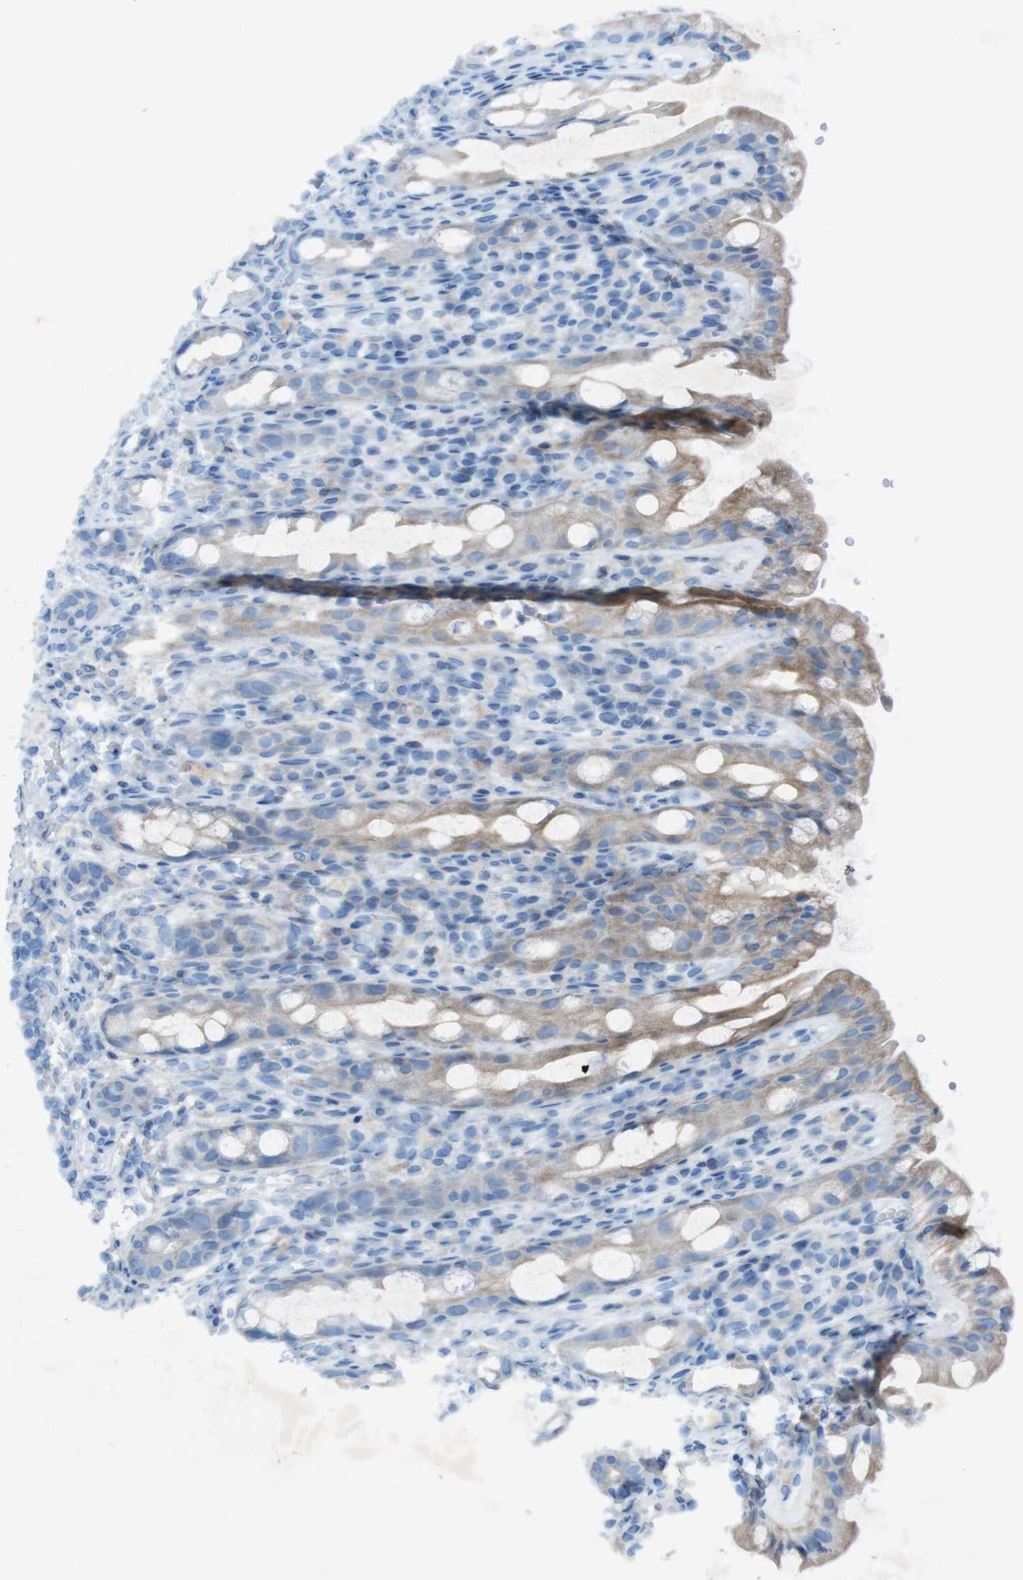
{"staining": {"intensity": "moderate", "quantity": ">75%", "location": "cytoplasmic/membranous"}, "tissue": "rectum", "cell_type": "Glandular cells", "image_type": "normal", "snomed": [{"axis": "morphology", "description": "Normal tissue, NOS"}, {"axis": "topography", "description": "Rectum"}], "caption": "Glandular cells reveal moderate cytoplasmic/membranous expression in approximately >75% of cells in unremarkable rectum. (Brightfield microscopy of DAB IHC at high magnification).", "gene": "MOGAT3", "patient": {"sex": "male", "age": 44}}